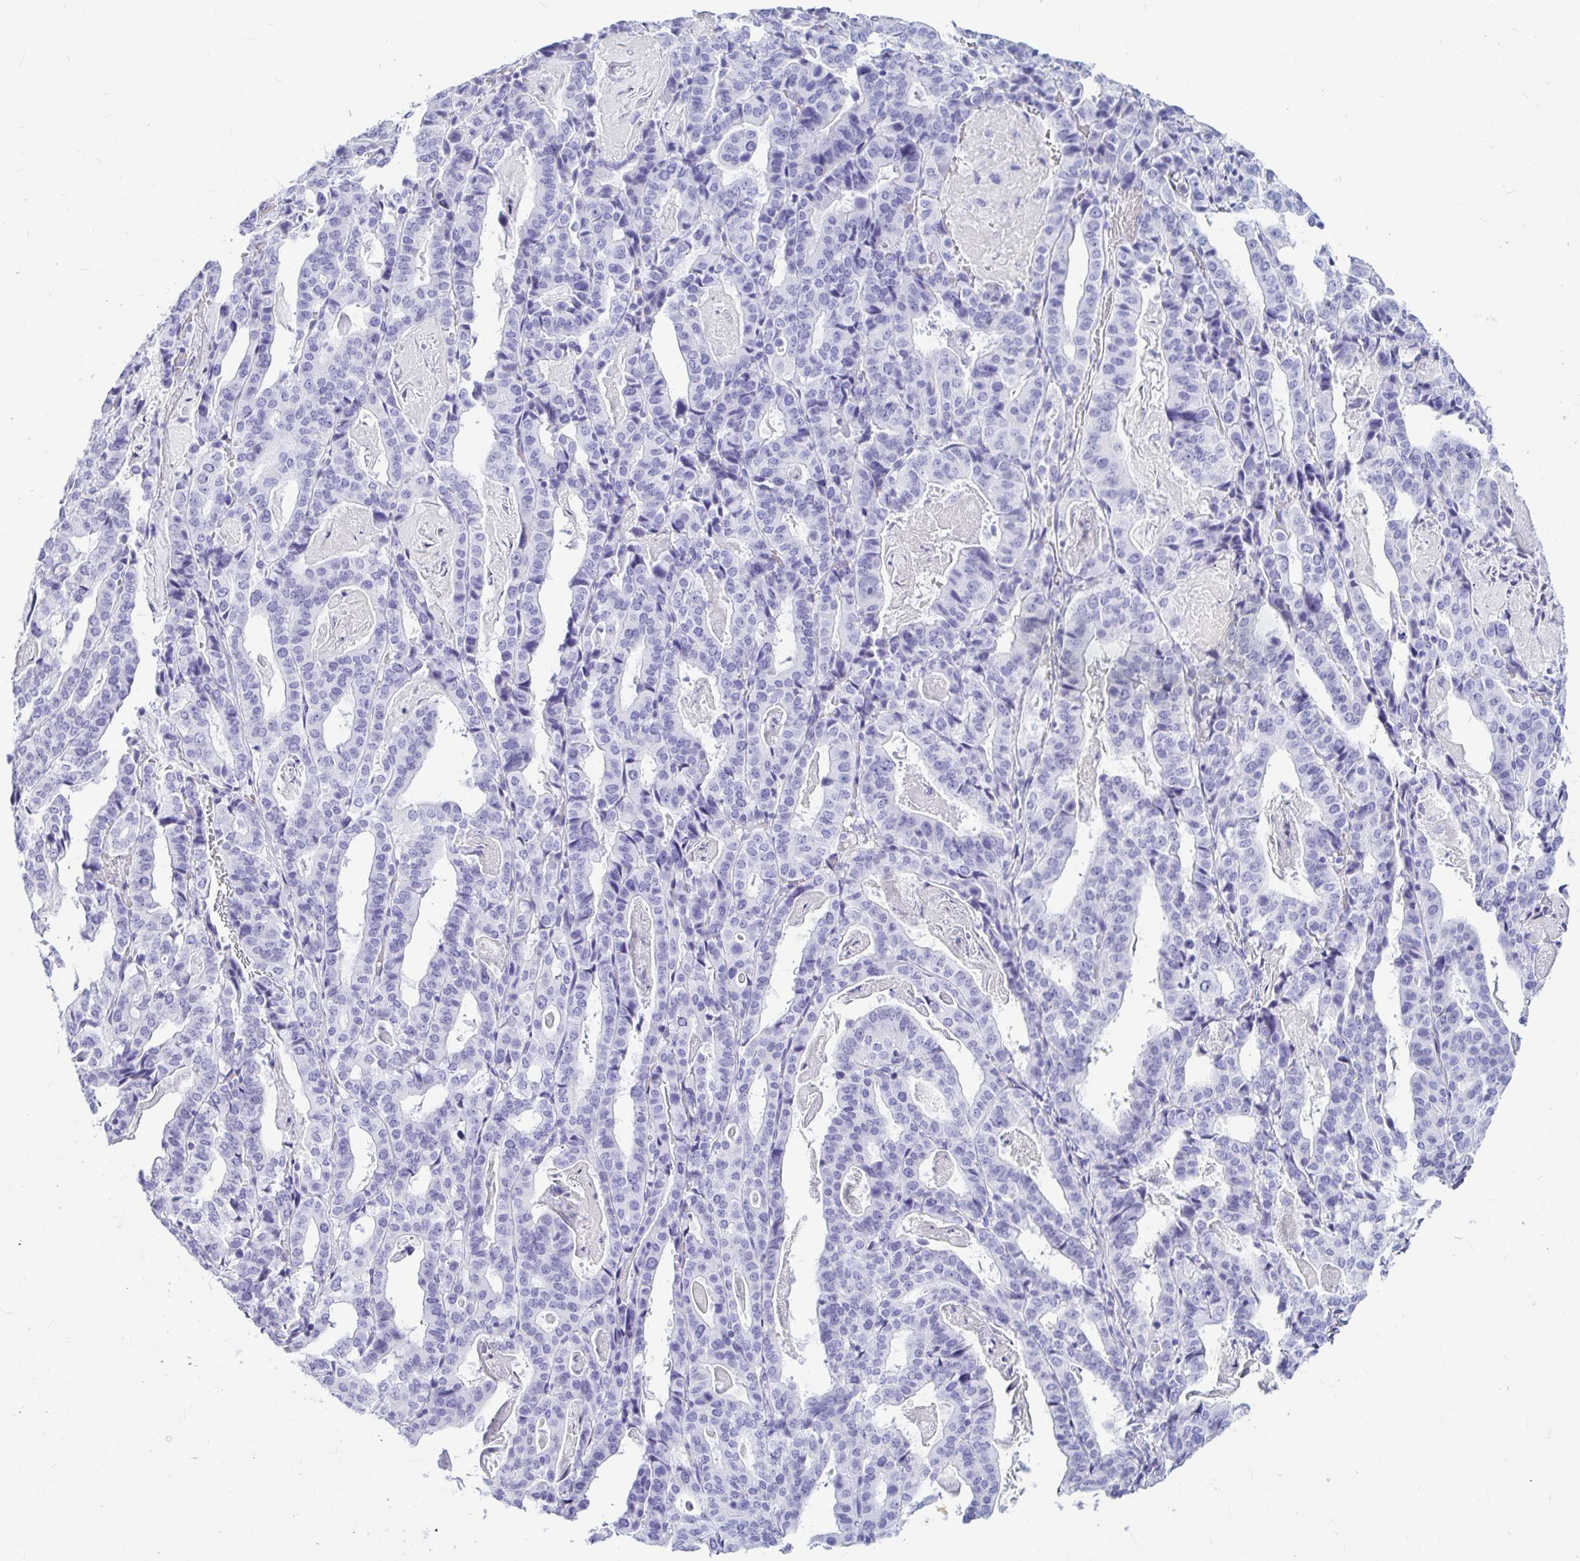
{"staining": {"intensity": "negative", "quantity": "none", "location": "none"}, "tissue": "stomach cancer", "cell_type": "Tumor cells", "image_type": "cancer", "snomed": [{"axis": "morphology", "description": "Adenocarcinoma, NOS"}, {"axis": "topography", "description": "Stomach"}], "caption": "The micrograph shows no staining of tumor cells in stomach adenocarcinoma.", "gene": "OR5J2", "patient": {"sex": "male", "age": 48}}